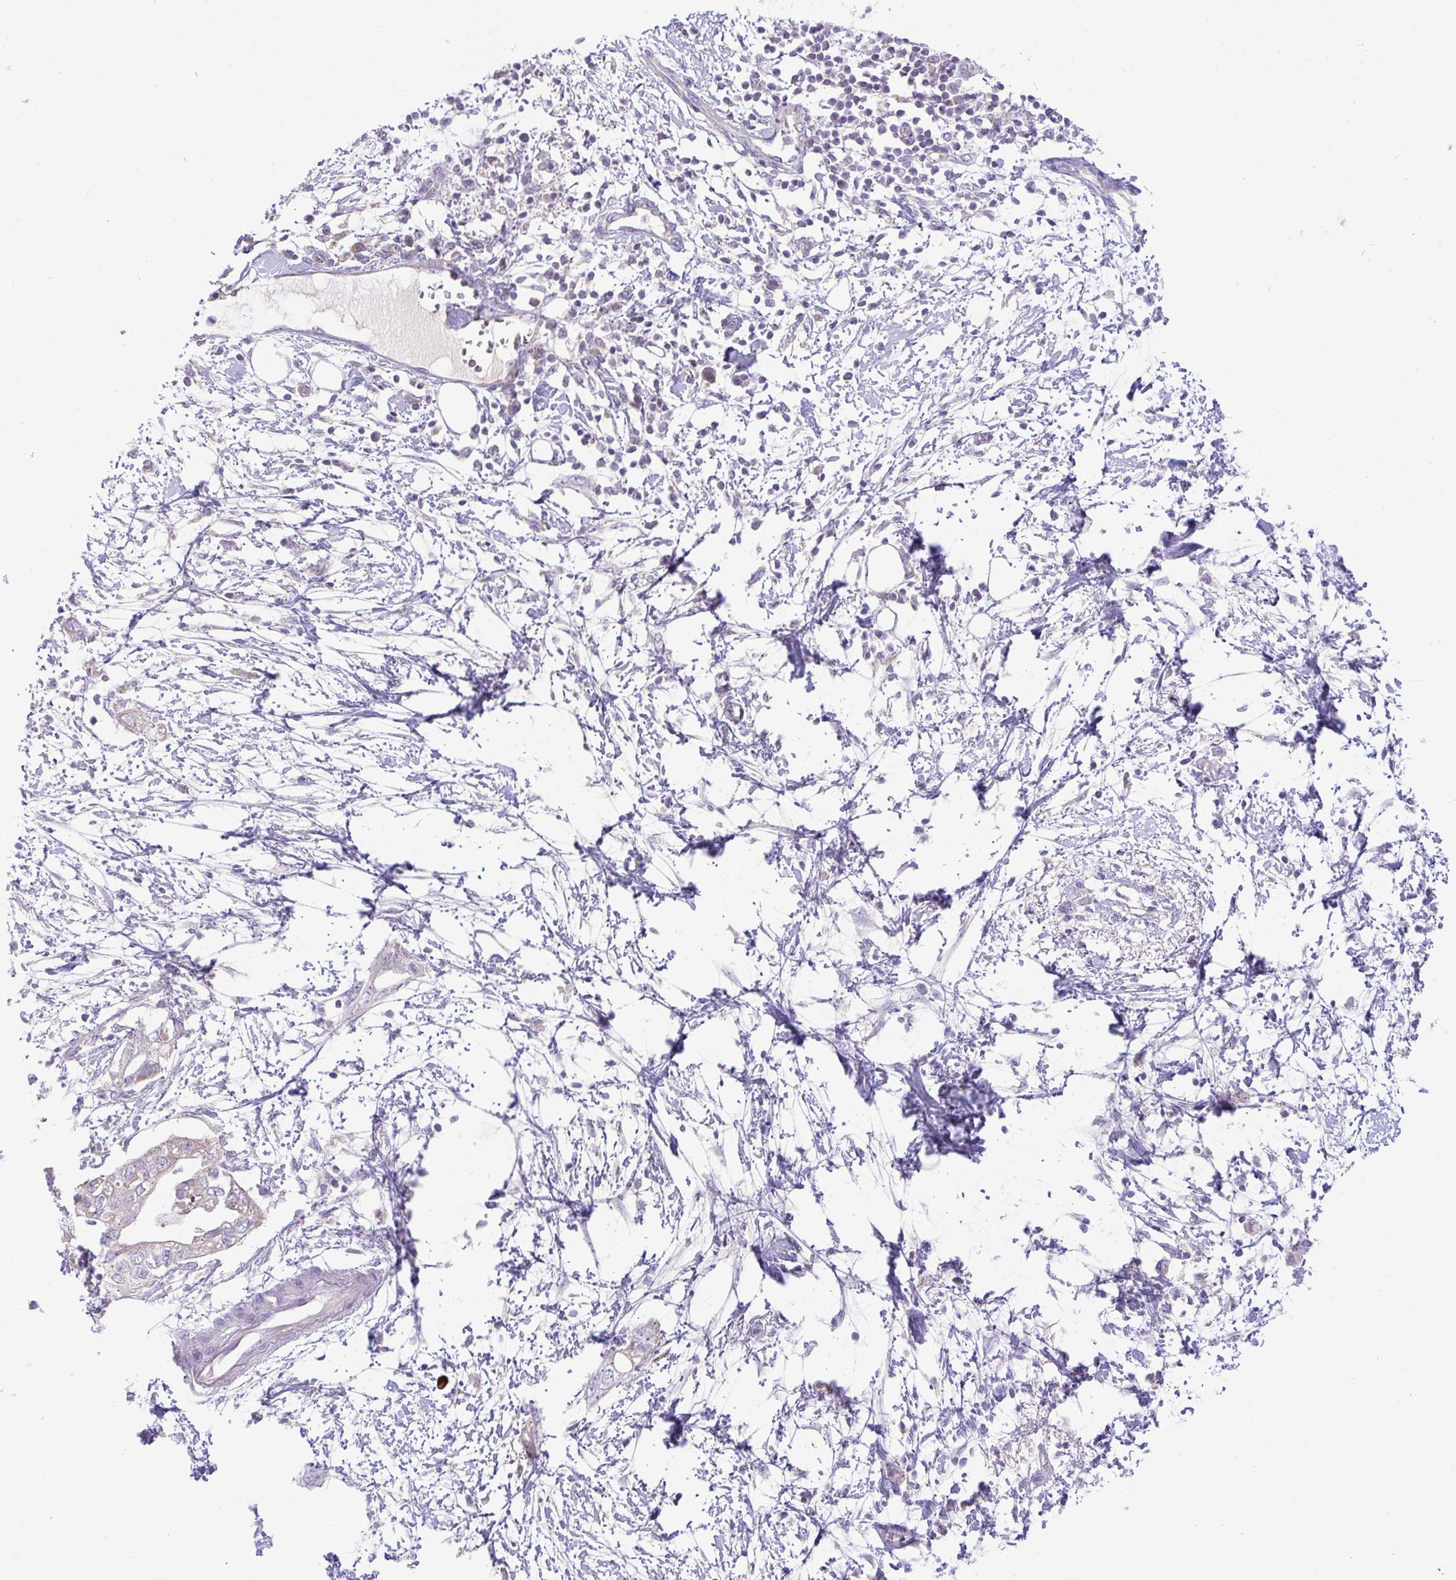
{"staining": {"intensity": "negative", "quantity": "none", "location": "none"}, "tissue": "pancreatic cancer", "cell_type": "Tumor cells", "image_type": "cancer", "snomed": [{"axis": "morphology", "description": "Adenocarcinoma, NOS"}, {"axis": "topography", "description": "Pancreas"}], "caption": "Pancreatic cancer (adenocarcinoma) was stained to show a protein in brown. There is no significant staining in tumor cells.", "gene": "PLA2G12B", "patient": {"sex": "female", "age": 72}}